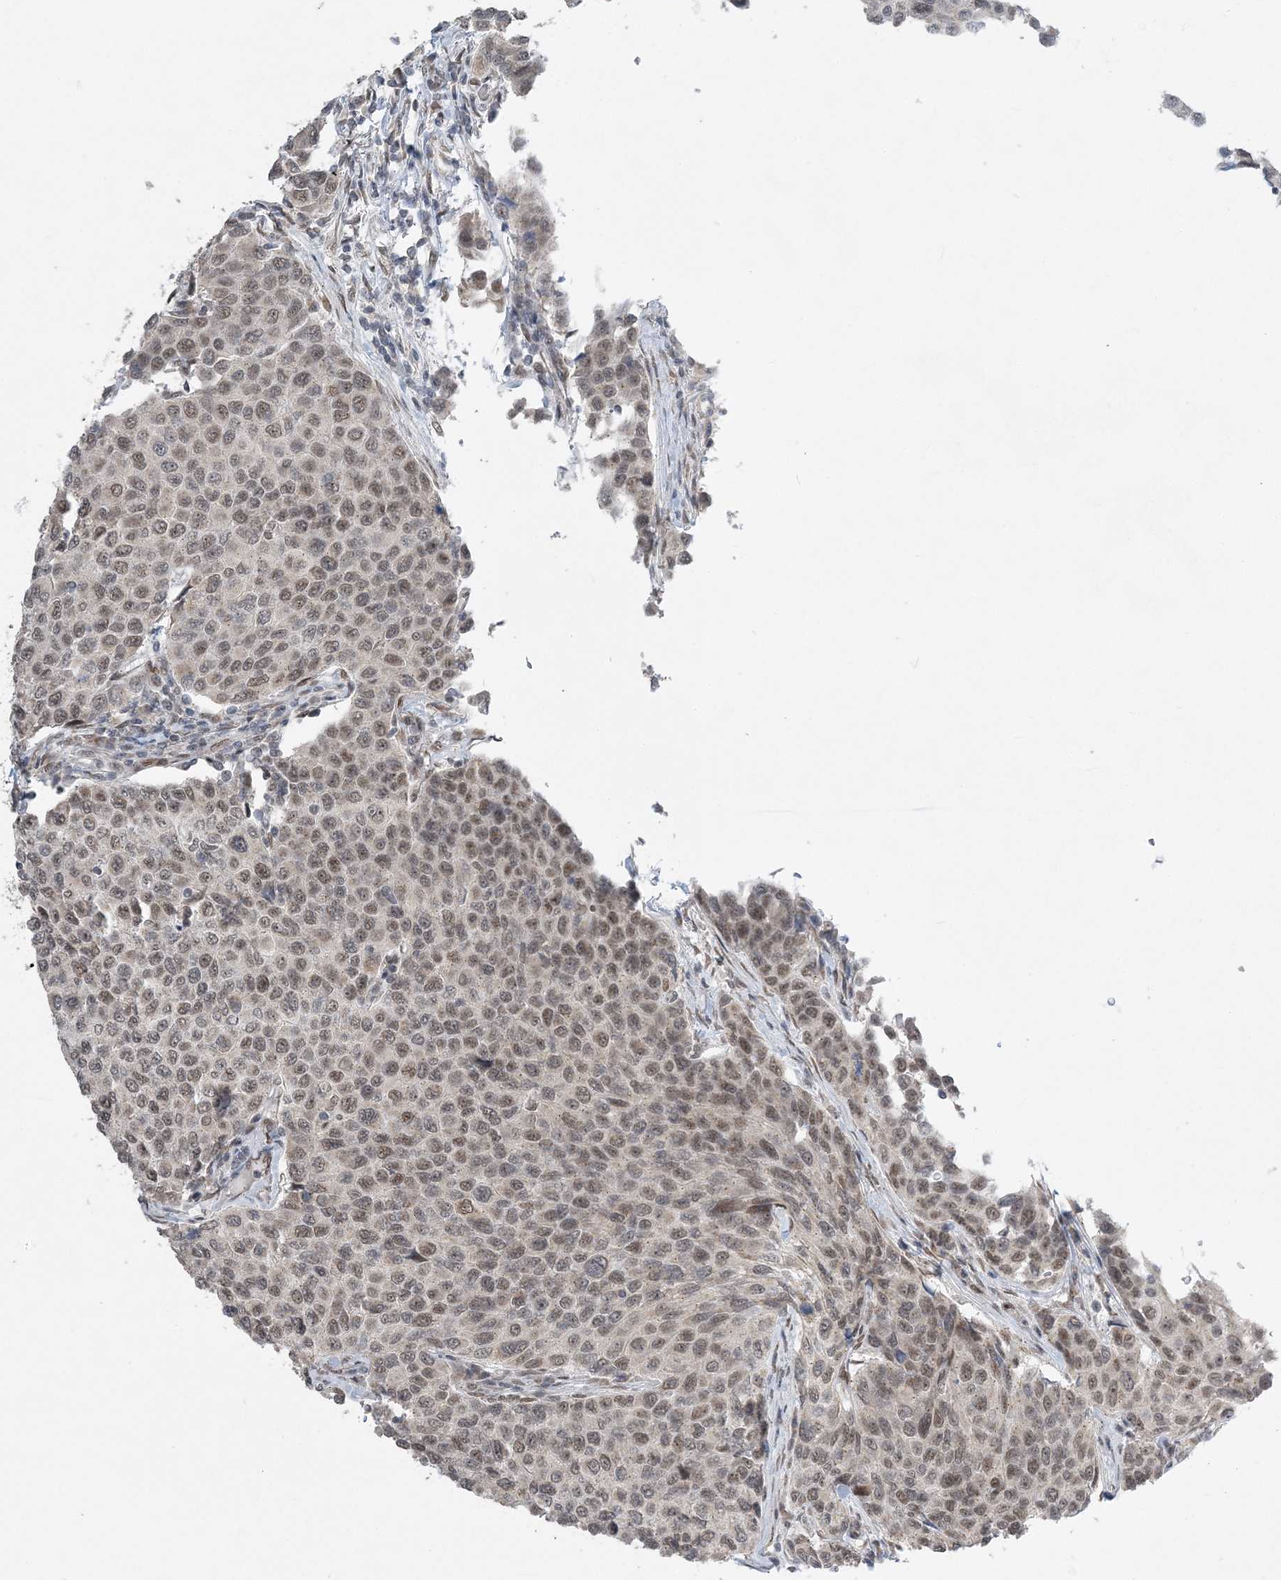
{"staining": {"intensity": "weak", "quantity": ">75%", "location": "nuclear"}, "tissue": "breast cancer", "cell_type": "Tumor cells", "image_type": "cancer", "snomed": [{"axis": "morphology", "description": "Duct carcinoma"}, {"axis": "topography", "description": "Breast"}], "caption": "Immunohistochemistry micrograph of neoplastic tissue: human intraductal carcinoma (breast) stained using immunohistochemistry demonstrates low levels of weak protein expression localized specifically in the nuclear of tumor cells, appearing as a nuclear brown color.", "gene": "WAC", "patient": {"sex": "female", "age": 55}}